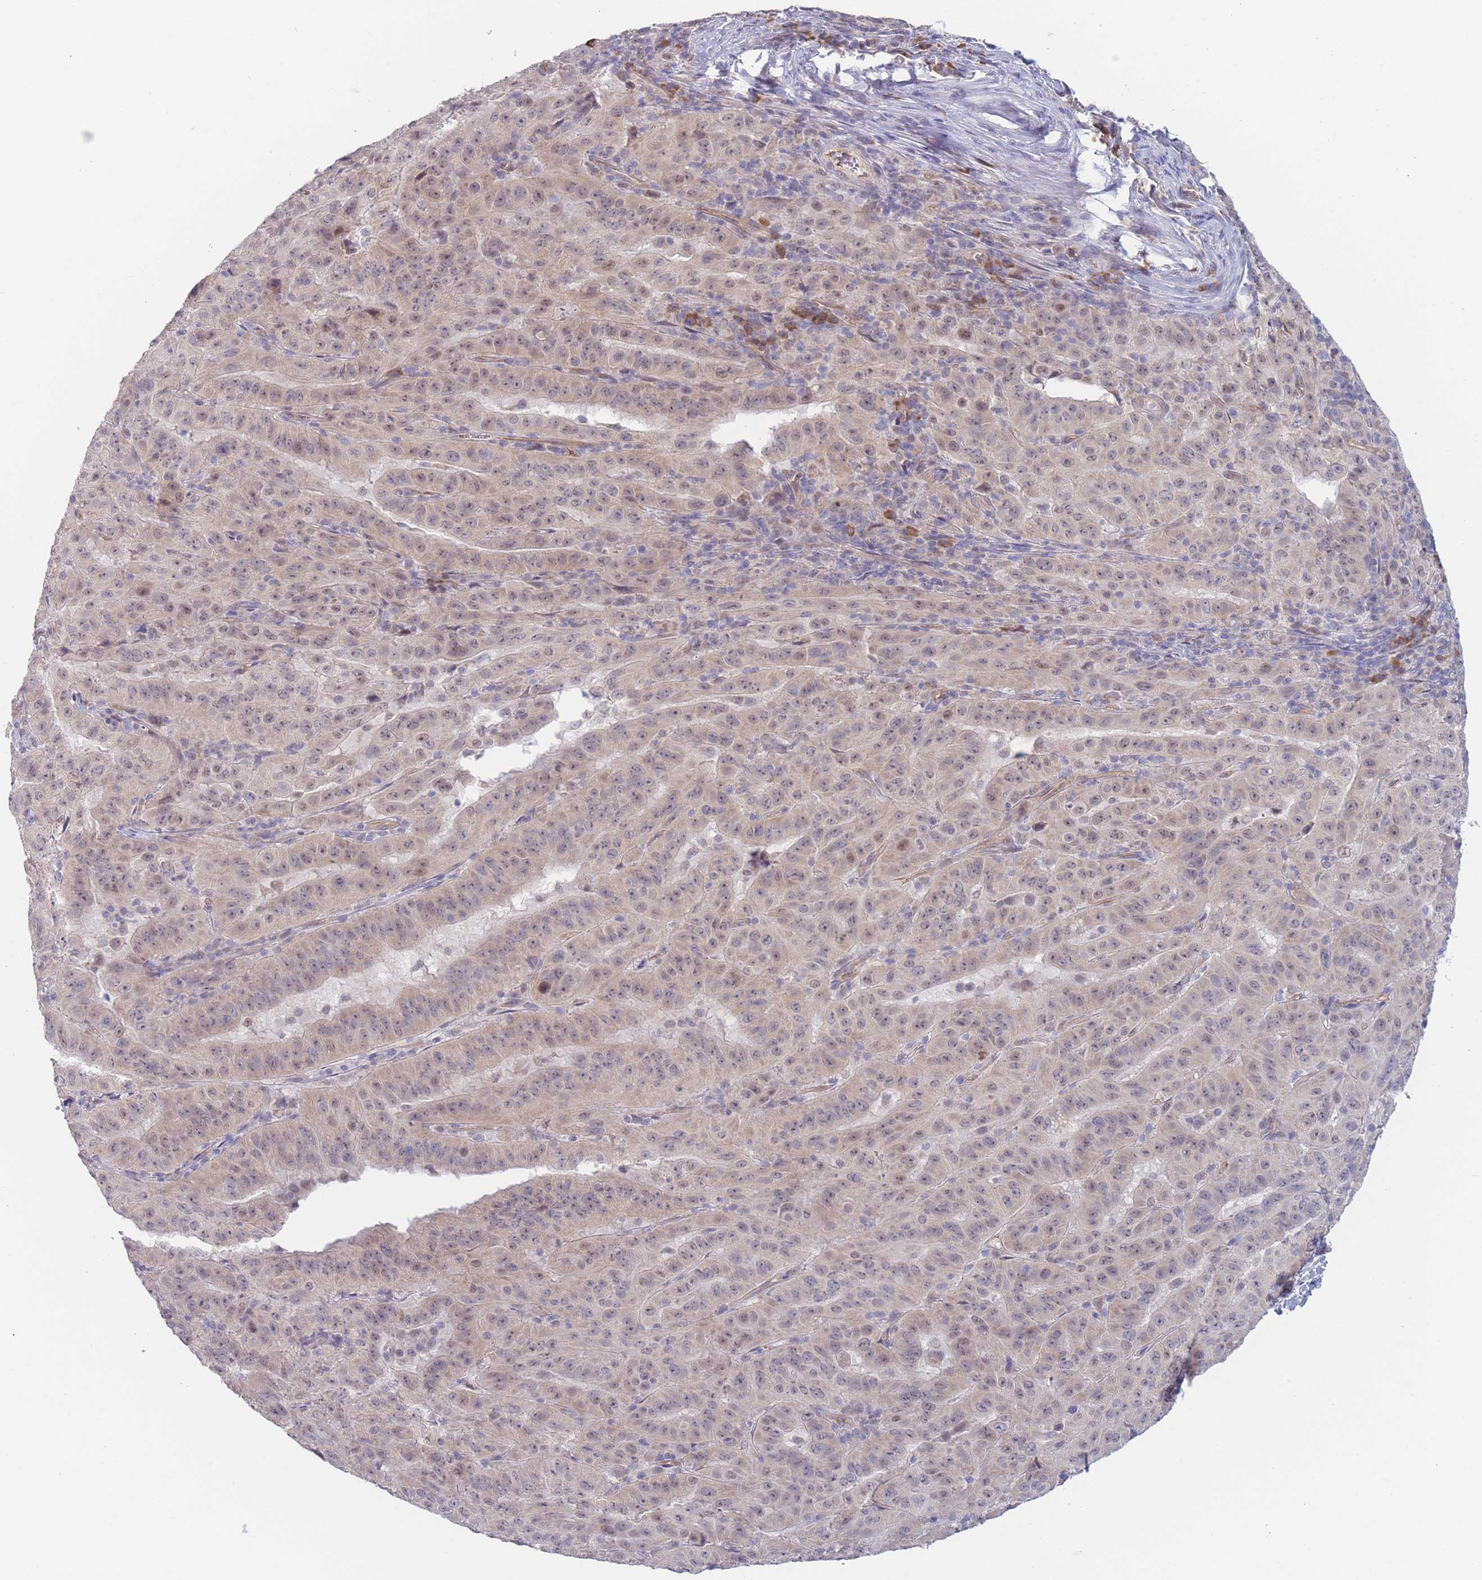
{"staining": {"intensity": "weak", "quantity": ">75%", "location": "nuclear"}, "tissue": "pancreatic cancer", "cell_type": "Tumor cells", "image_type": "cancer", "snomed": [{"axis": "morphology", "description": "Adenocarcinoma, NOS"}, {"axis": "topography", "description": "Pancreas"}], "caption": "Weak nuclear expression is identified in approximately >75% of tumor cells in pancreatic adenocarcinoma.", "gene": "FAM227B", "patient": {"sex": "male", "age": 63}}